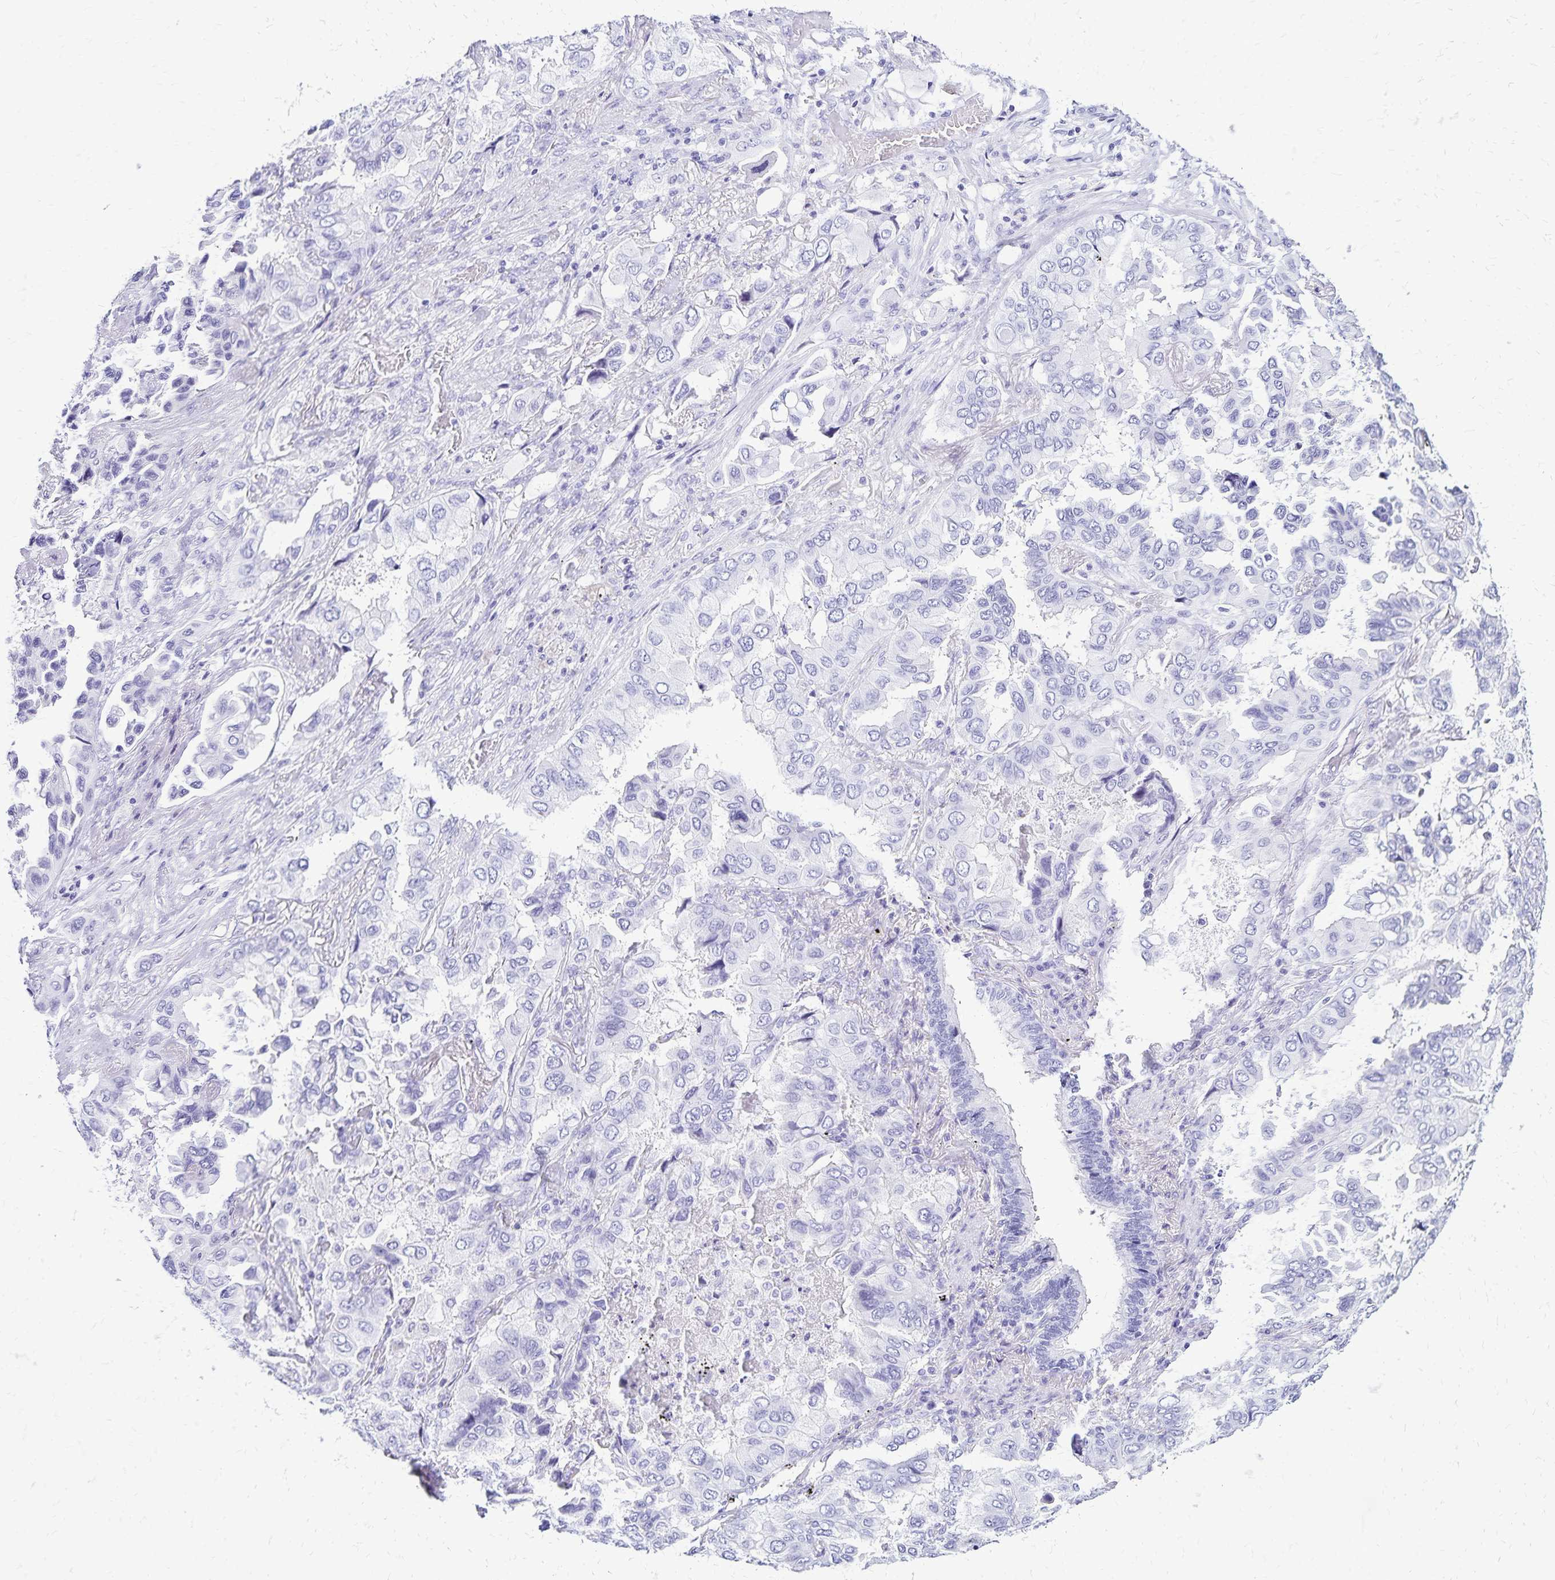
{"staining": {"intensity": "negative", "quantity": "none", "location": "none"}, "tissue": "lung cancer", "cell_type": "Tumor cells", "image_type": "cancer", "snomed": [{"axis": "morphology", "description": "Aneuploidy"}, {"axis": "morphology", "description": "Adenocarcinoma, NOS"}, {"axis": "morphology", "description": "Adenocarcinoma, metastatic, NOS"}, {"axis": "topography", "description": "Lymph node"}, {"axis": "topography", "description": "Lung"}], "caption": "Immunohistochemistry (IHC) micrograph of metastatic adenocarcinoma (lung) stained for a protein (brown), which shows no staining in tumor cells. (DAB (3,3'-diaminobenzidine) immunohistochemistry (IHC) visualized using brightfield microscopy, high magnification).", "gene": "LIN28B", "patient": {"sex": "female", "age": 48}}